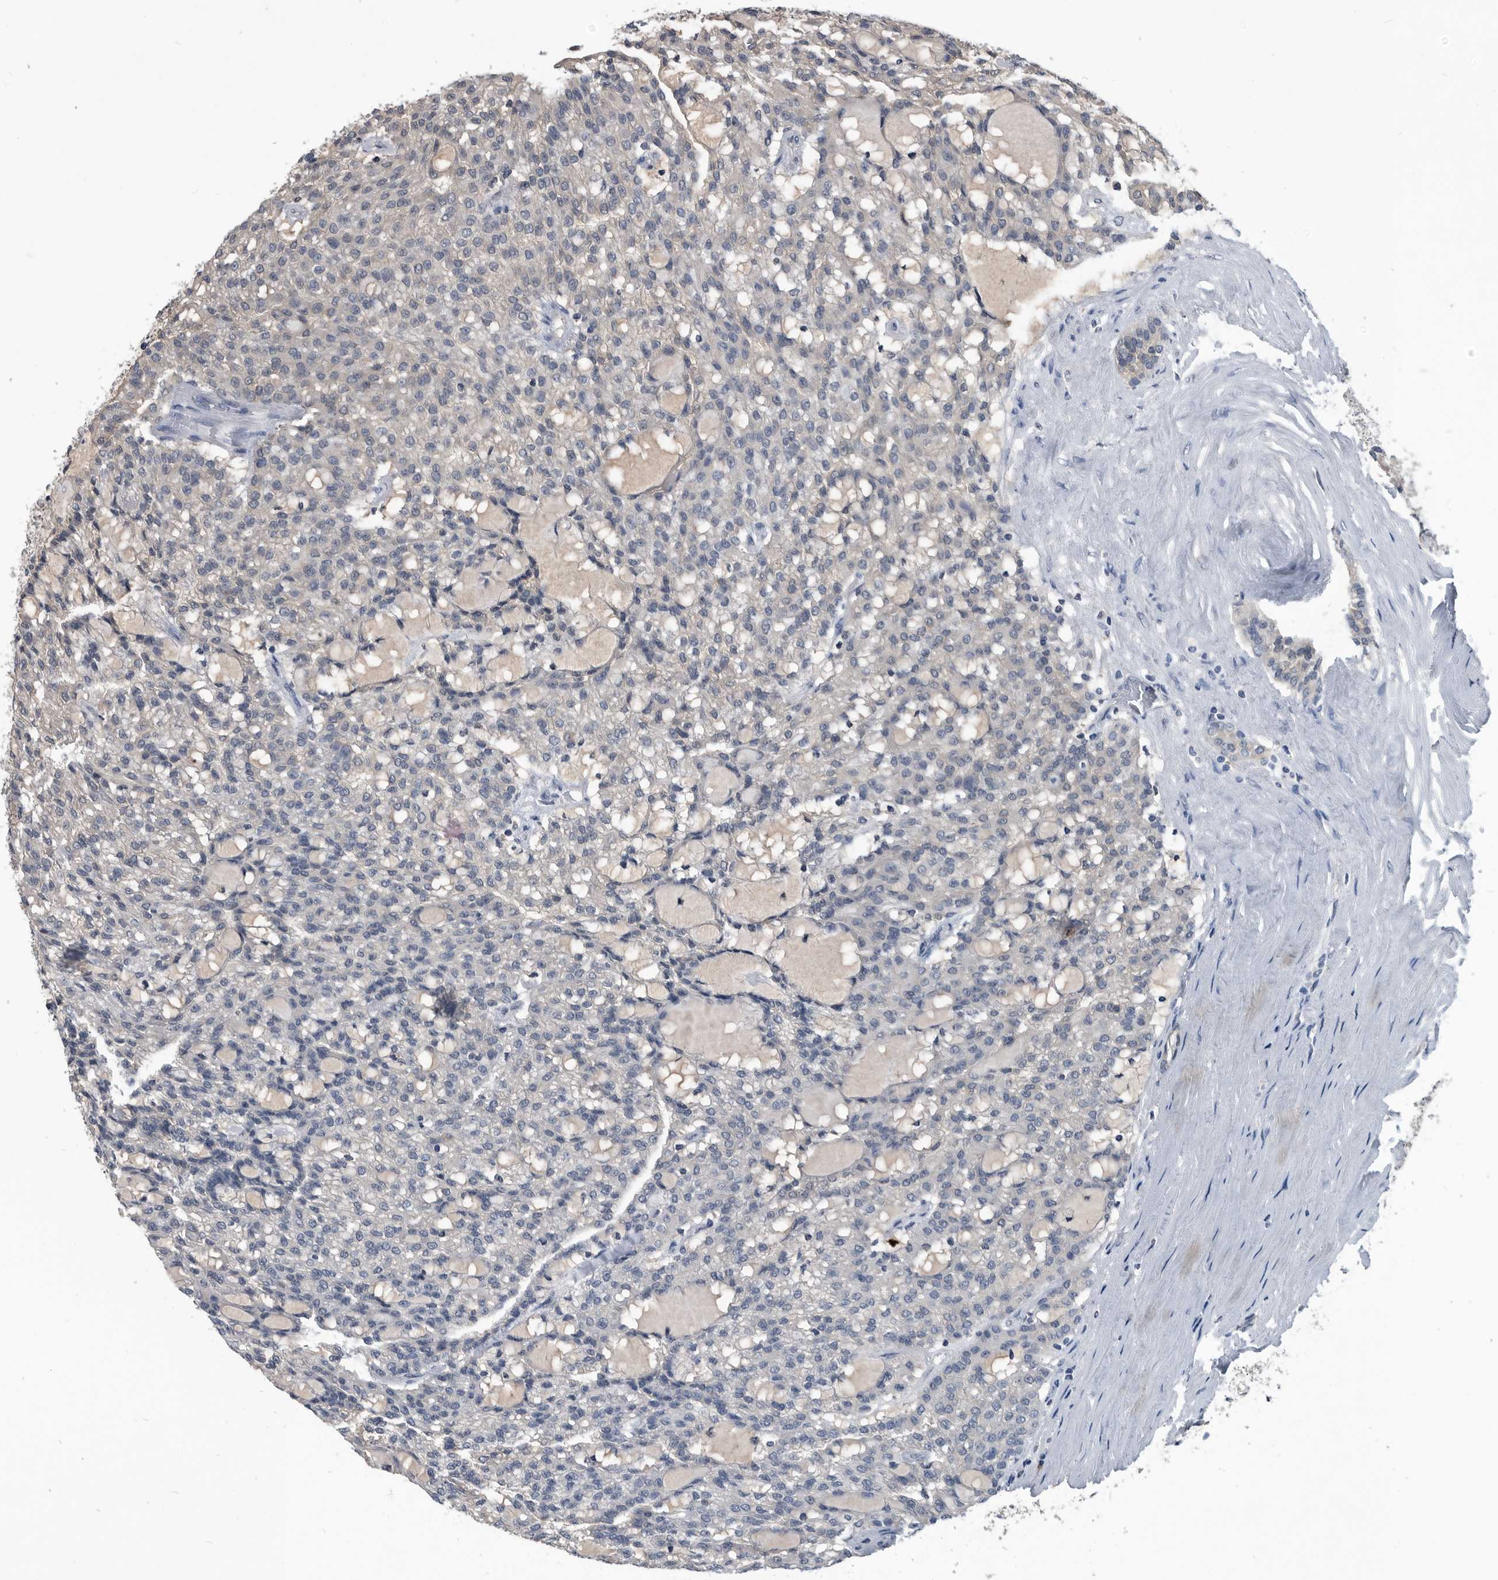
{"staining": {"intensity": "negative", "quantity": "none", "location": "none"}, "tissue": "renal cancer", "cell_type": "Tumor cells", "image_type": "cancer", "snomed": [{"axis": "morphology", "description": "Adenocarcinoma, NOS"}, {"axis": "topography", "description": "Kidney"}], "caption": "A photomicrograph of adenocarcinoma (renal) stained for a protein displays no brown staining in tumor cells. Nuclei are stained in blue.", "gene": "PDXK", "patient": {"sex": "male", "age": 63}}